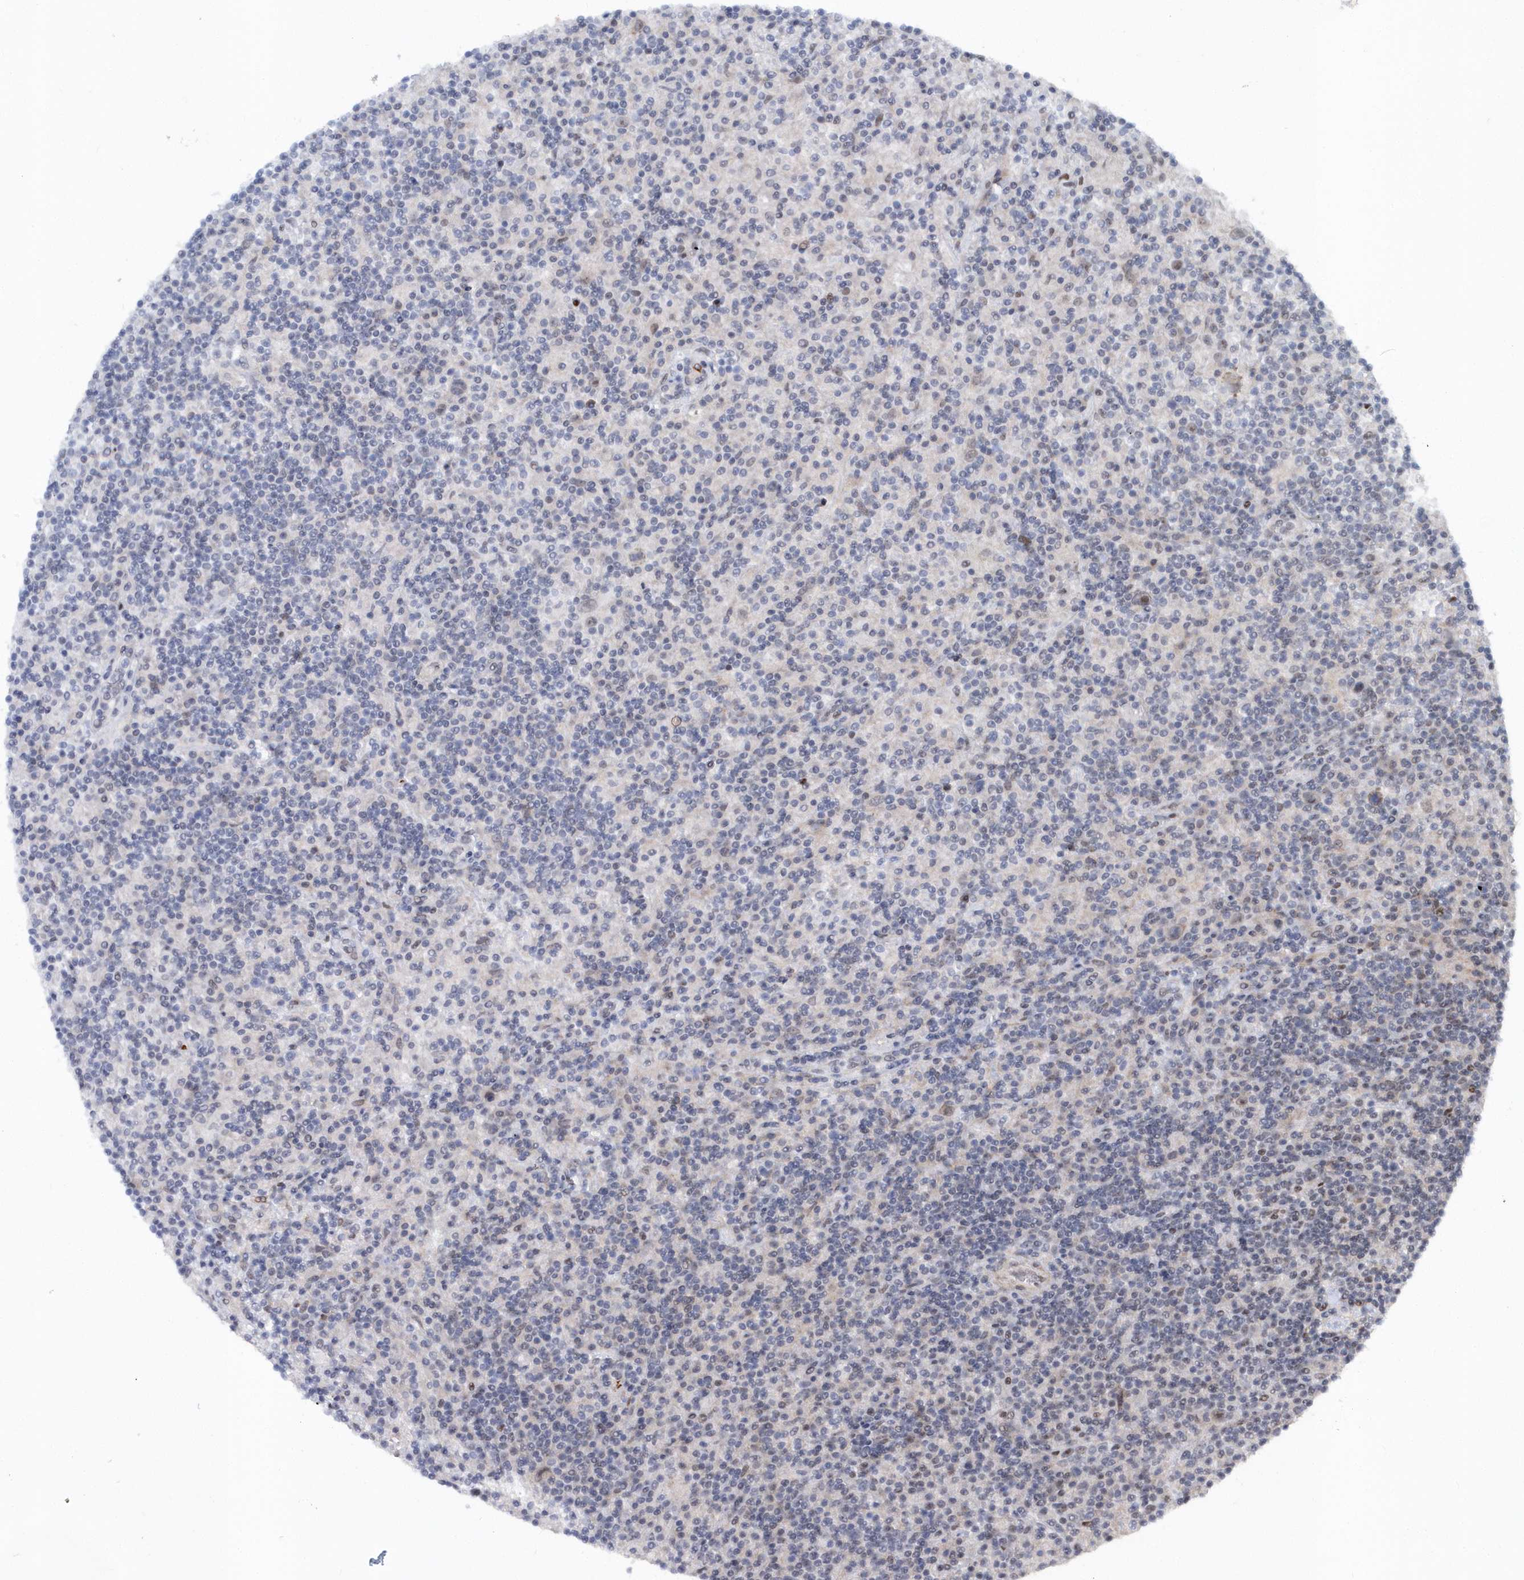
{"staining": {"intensity": "negative", "quantity": "none", "location": "none"}, "tissue": "lymphoma", "cell_type": "Tumor cells", "image_type": "cancer", "snomed": [{"axis": "morphology", "description": "Hodgkin's disease, NOS"}, {"axis": "topography", "description": "Lymph node"}], "caption": "IHC micrograph of human lymphoma stained for a protein (brown), which demonstrates no expression in tumor cells.", "gene": "ASCL4", "patient": {"sex": "male", "age": 70}}